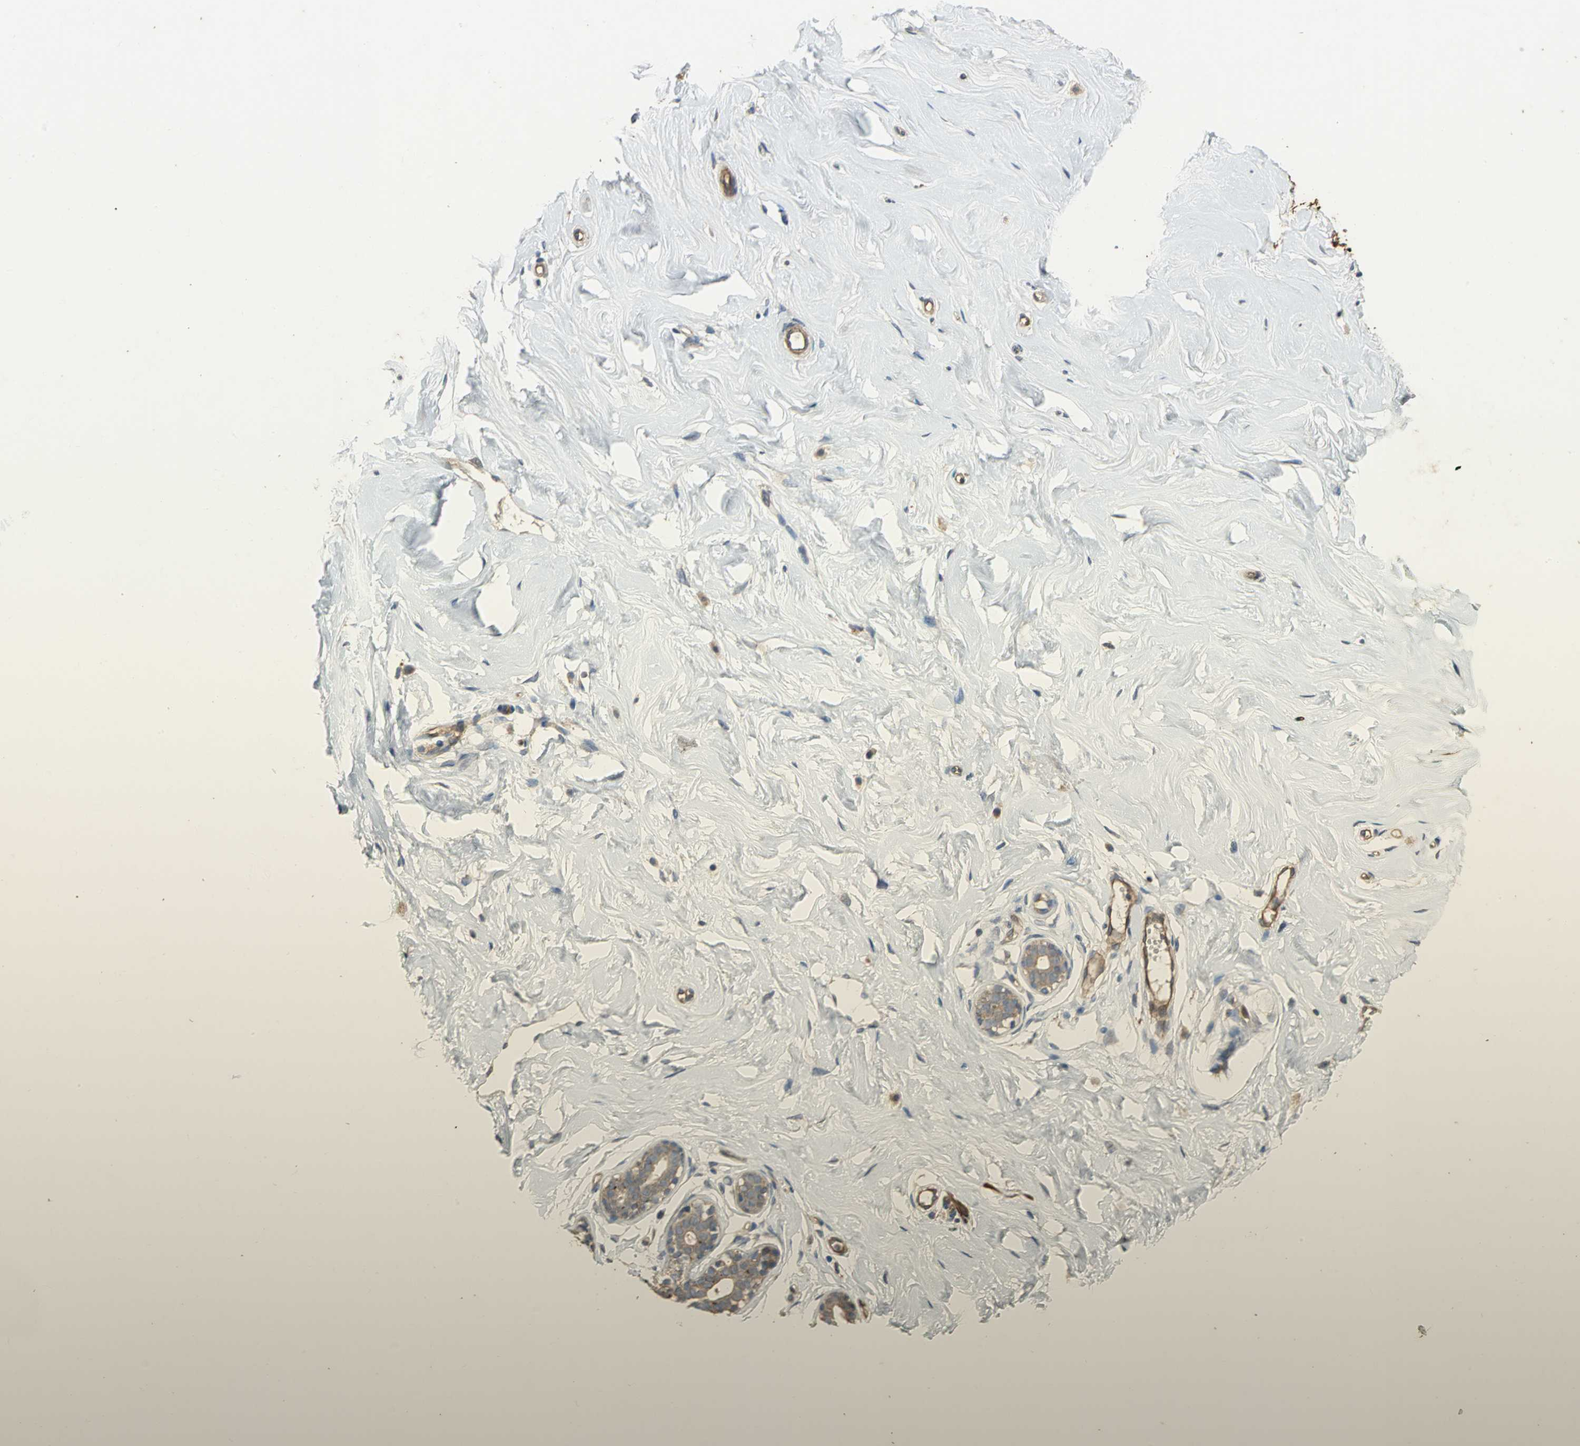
{"staining": {"intensity": "weak", "quantity": "25%-75%", "location": "cytoplasmic/membranous"}, "tissue": "breast", "cell_type": "Adipocytes", "image_type": "normal", "snomed": [{"axis": "morphology", "description": "Normal tissue, NOS"}, {"axis": "topography", "description": "Breast"}], "caption": "The immunohistochemical stain highlights weak cytoplasmic/membranous expression in adipocytes of normal breast. (Brightfield microscopy of DAB IHC at high magnification).", "gene": "MET", "patient": {"sex": "female", "age": 23}}